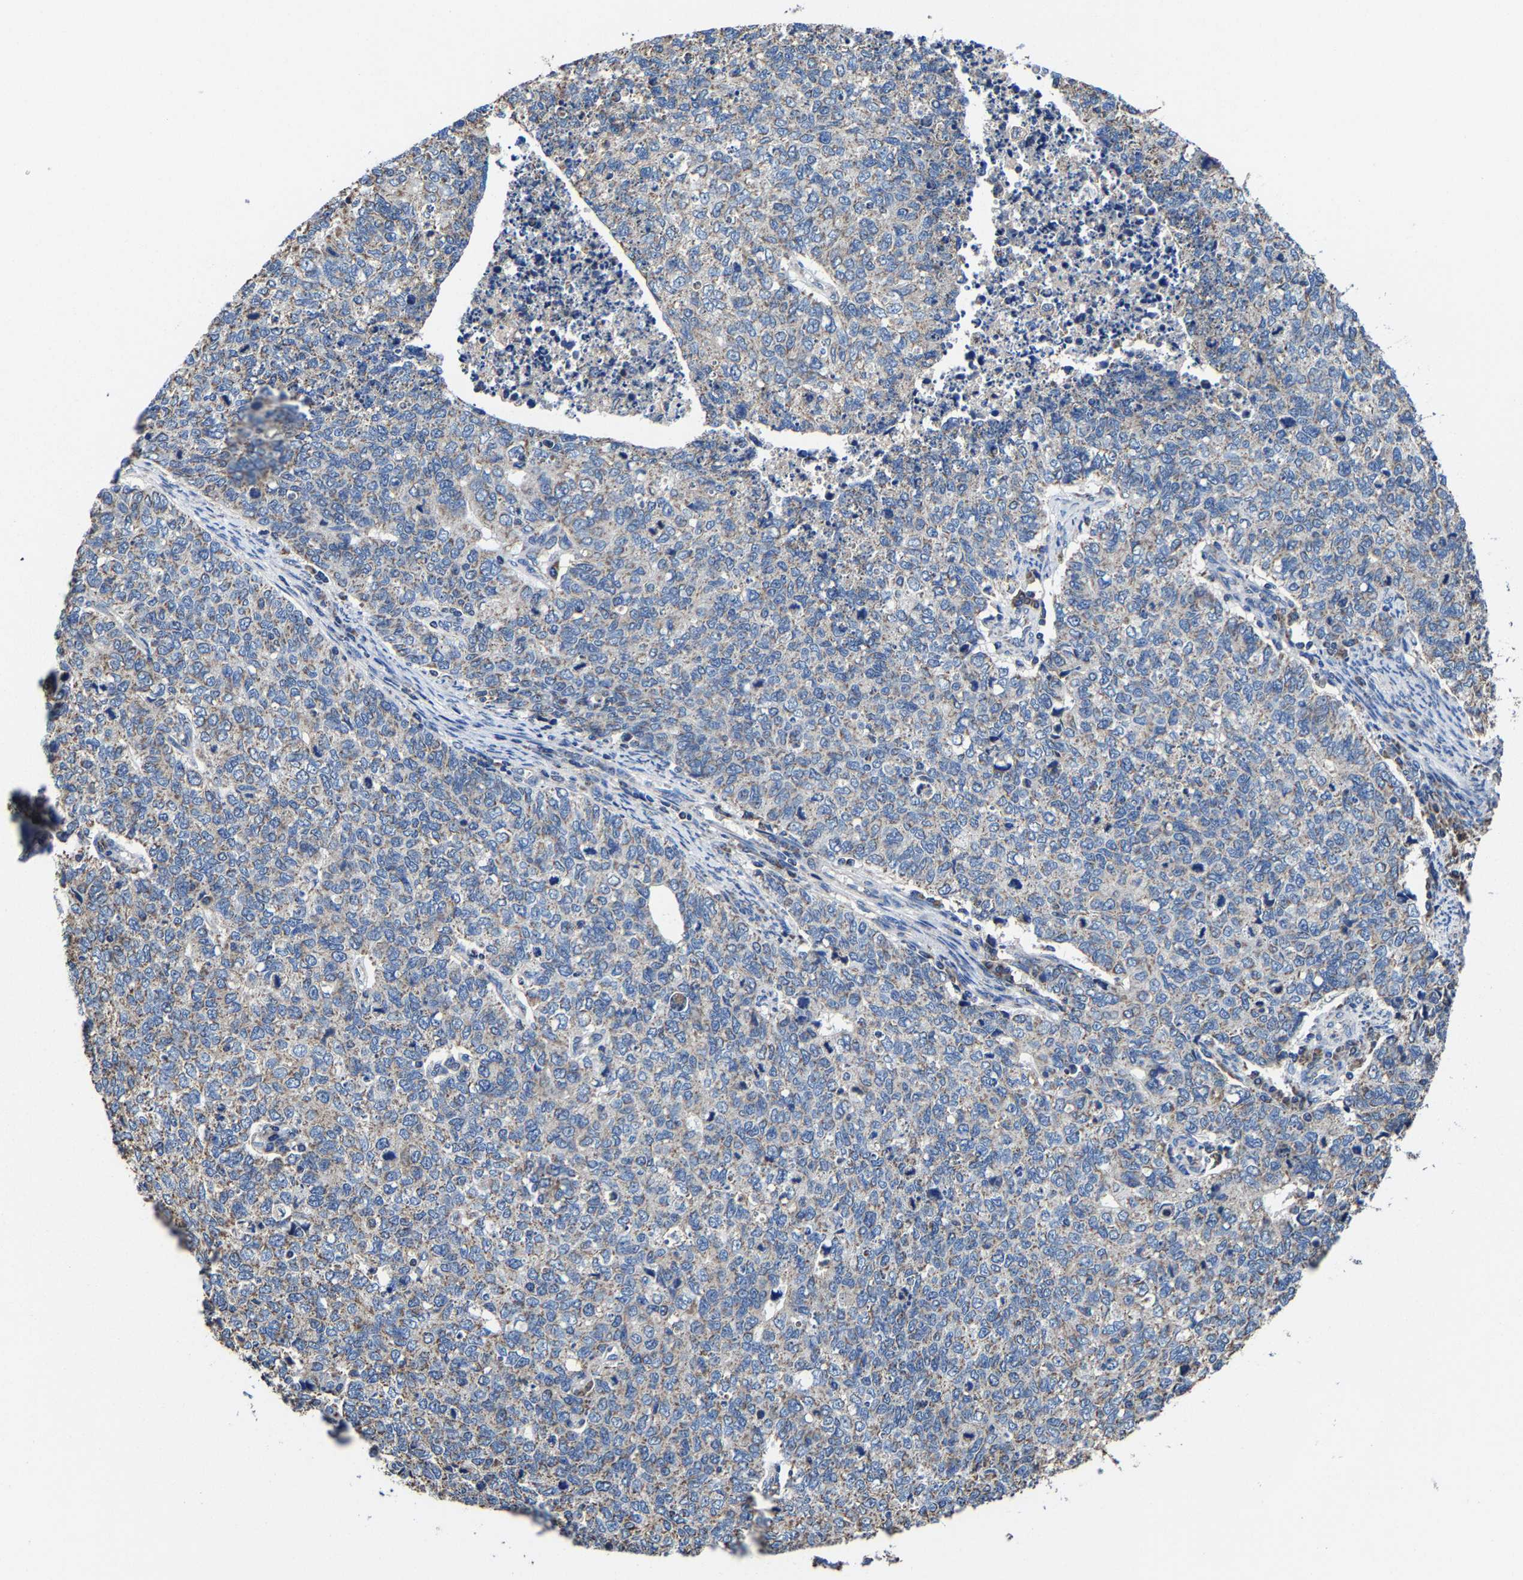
{"staining": {"intensity": "weak", "quantity": "25%-75%", "location": "cytoplasmic/membranous"}, "tissue": "cervical cancer", "cell_type": "Tumor cells", "image_type": "cancer", "snomed": [{"axis": "morphology", "description": "Squamous cell carcinoma, NOS"}, {"axis": "topography", "description": "Cervix"}], "caption": "The immunohistochemical stain highlights weak cytoplasmic/membranous staining in tumor cells of cervical squamous cell carcinoma tissue.", "gene": "ZCCHC7", "patient": {"sex": "female", "age": 63}}